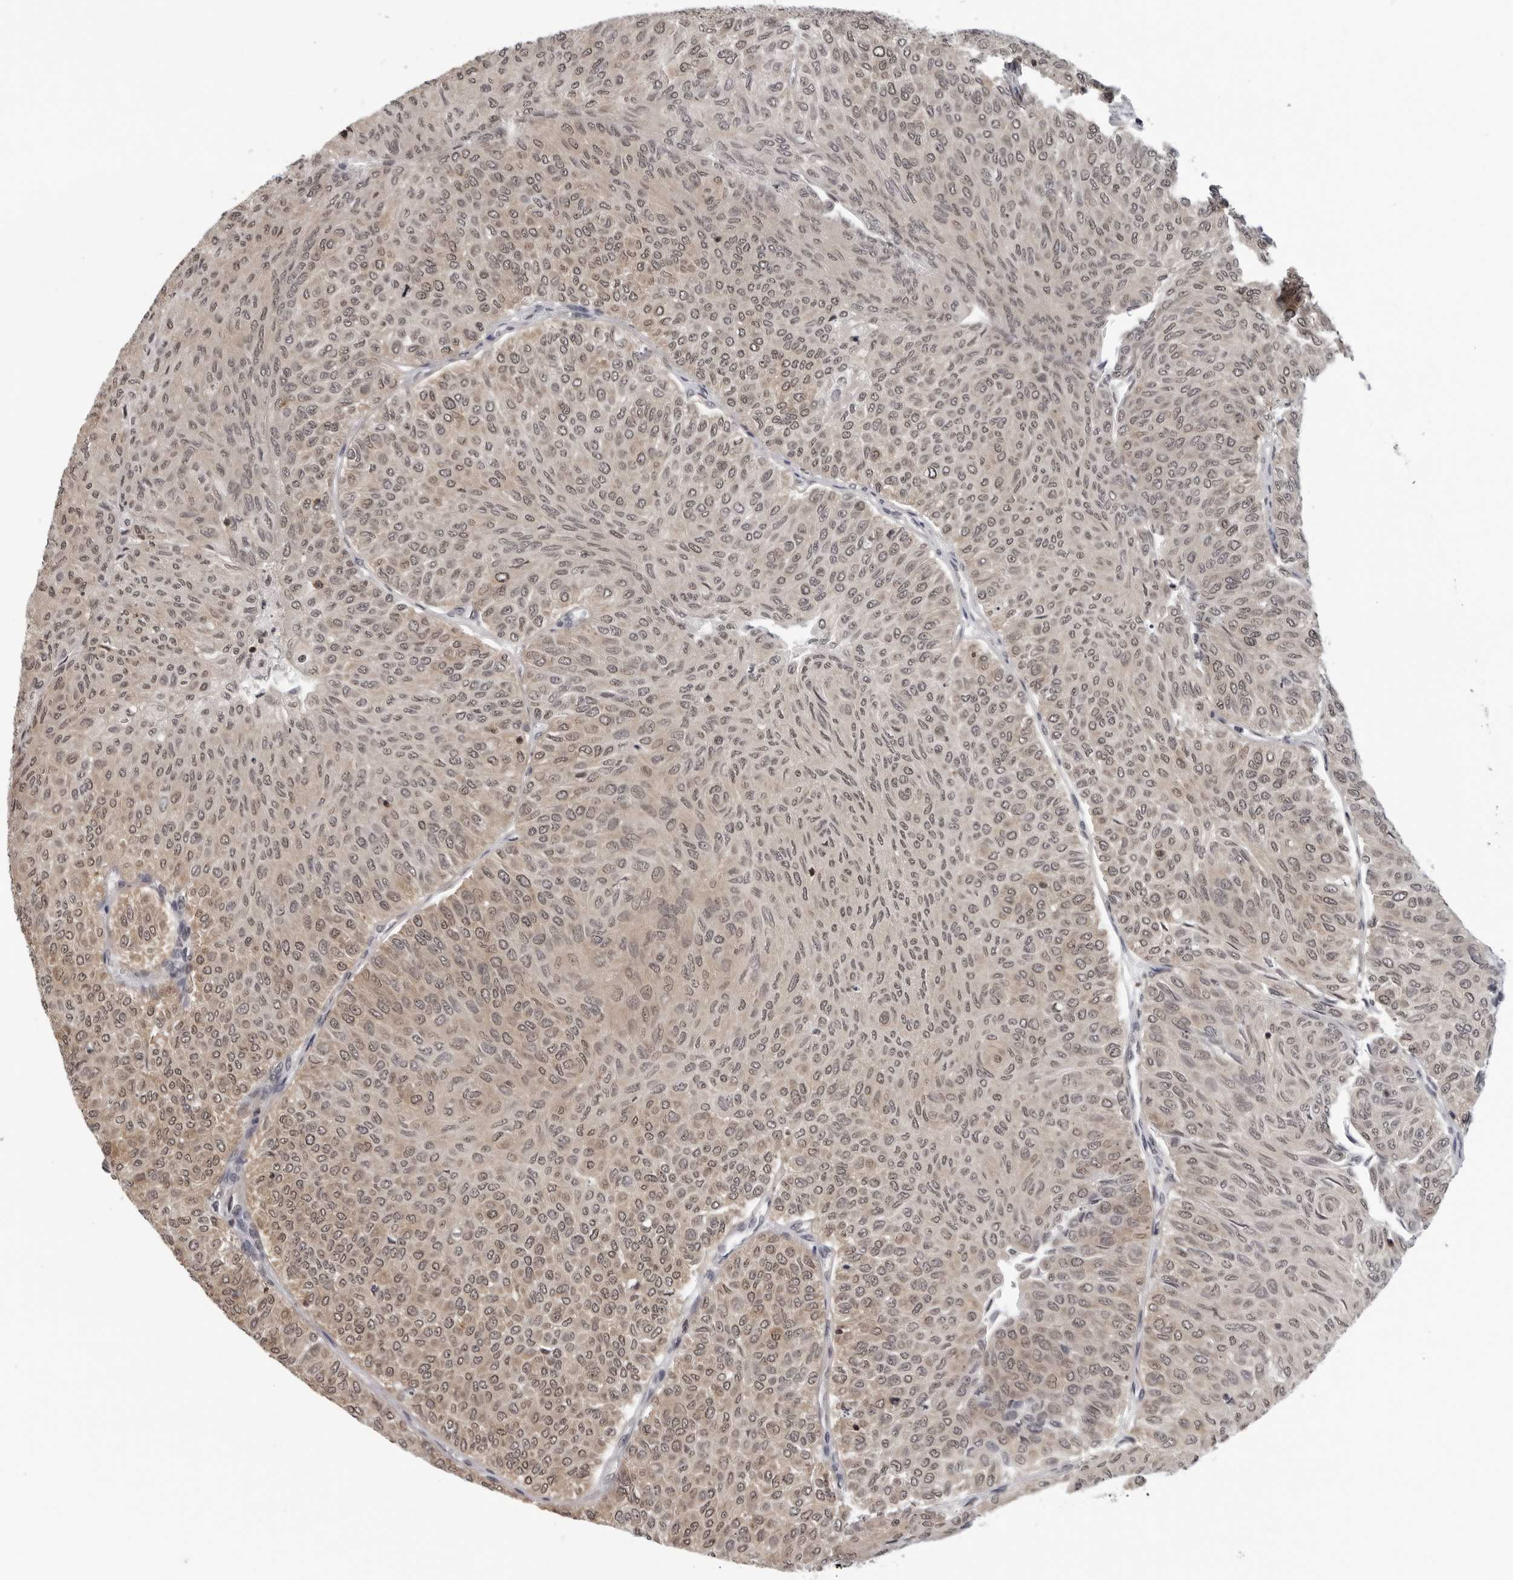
{"staining": {"intensity": "weak", "quantity": ">75%", "location": "cytoplasmic/membranous,nuclear"}, "tissue": "urothelial cancer", "cell_type": "Tumor cells", "image_type": "cancer", "snomed": [{"axis": "morphology", "description": "Urothelial carcinoma, Low grade"}, {"axis": "topography", "description": "Urinary bladder"}], "caption": "Urothelial cancer stained with immunohistochemistry shows weak cytoplasmic/membranous and nuclear staining in approximately >75% of tumor cells.", "gene": "HSPH1", "patient": {"sex": "male", "age": 78}}